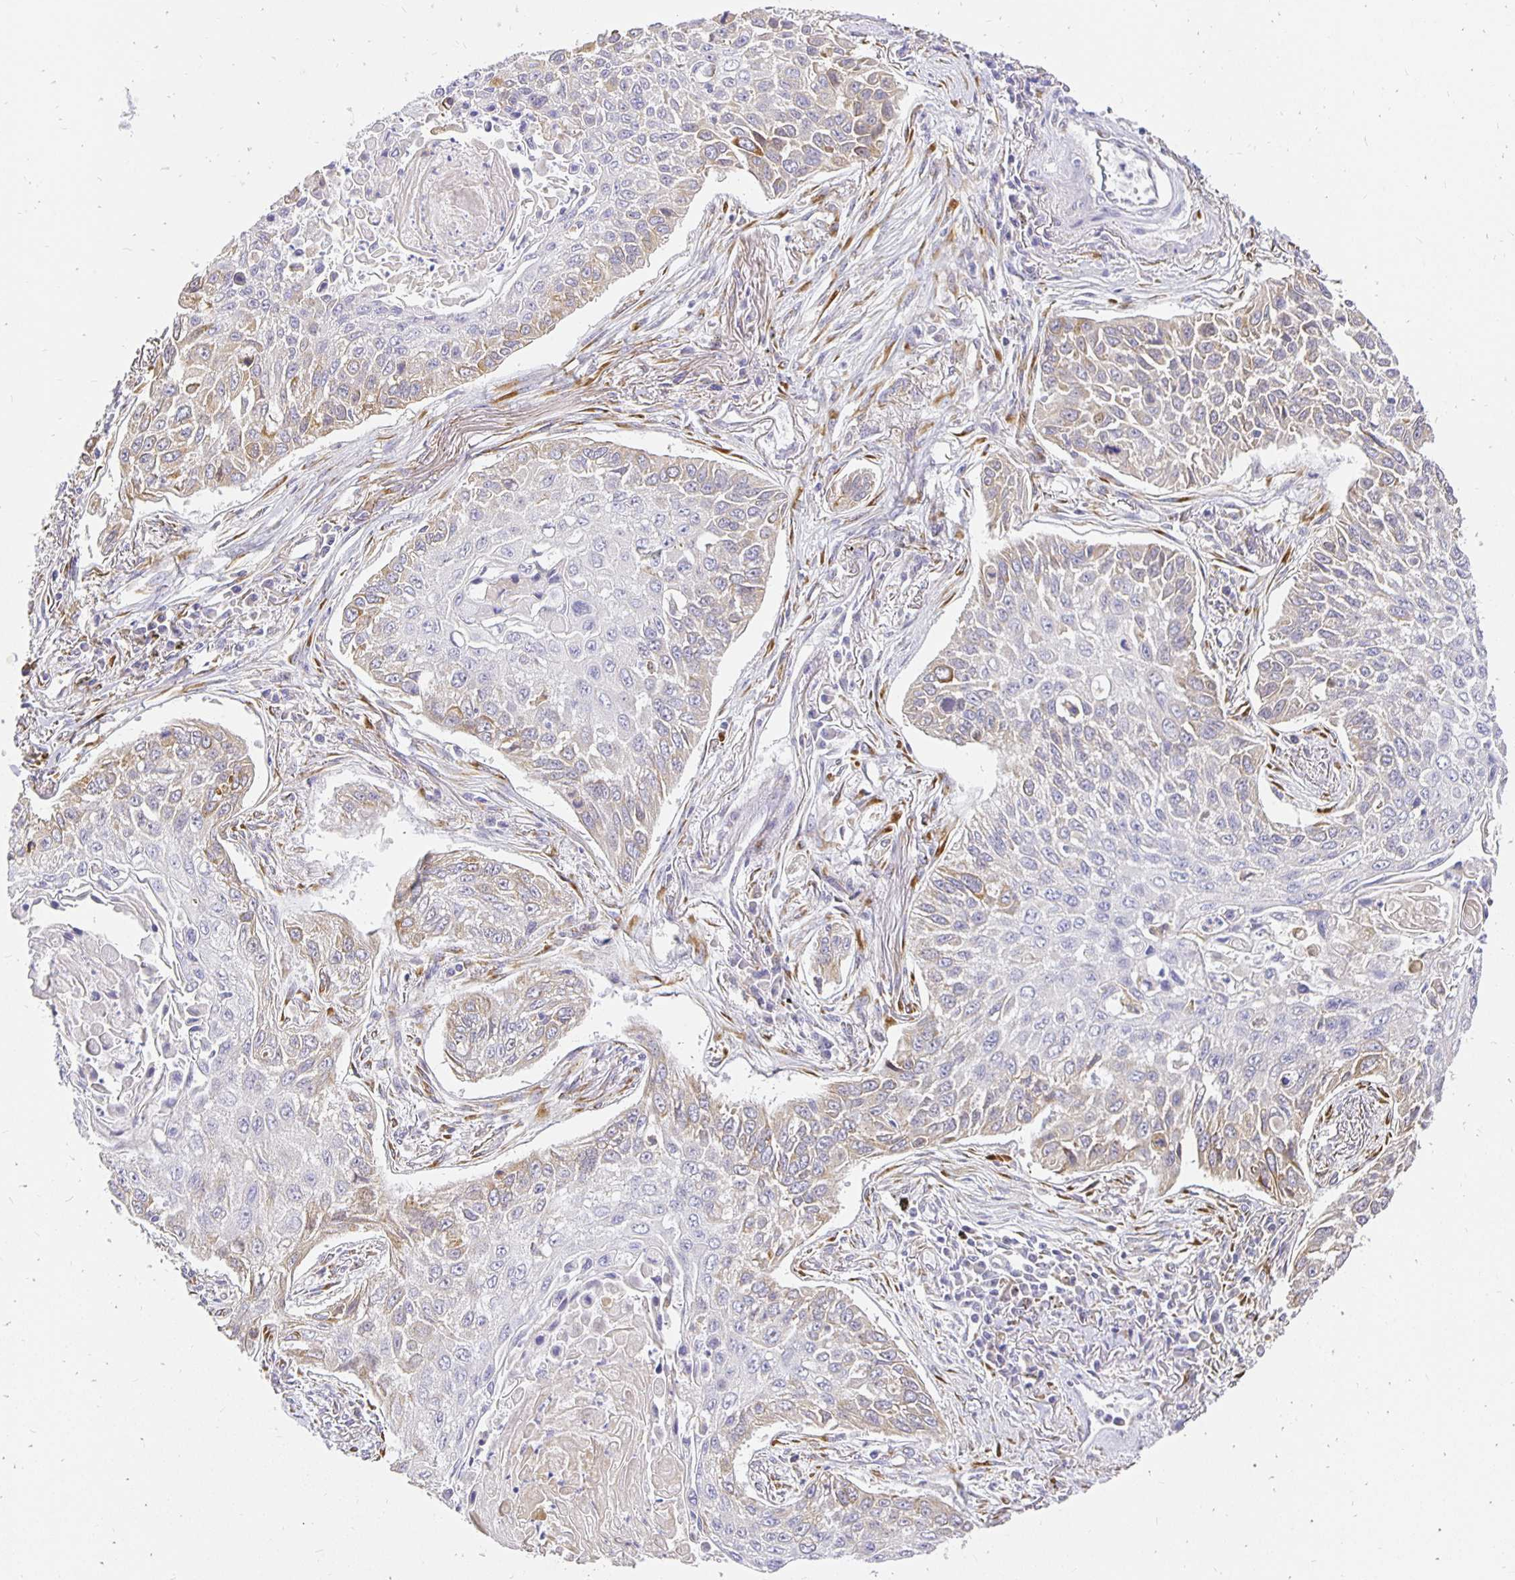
{"staining": {"intensity": "weak", "quantity": "25%-75%", "location": "cytoplasmic/membranous"}, "tissue": "lung cancer", "cell_type": "Tumor cells", "image_type": "cancer", "snomed": [{"axis": "morphology", "description": "Squamous cell carcinoma, NOS"}, {"axis": "topography", "description": "Lung"}], "caption": "Squamous cell carcinoma (lung) tissue demonstrates weak cytoplasmic/membranous staining in about 25%-75% of tumor cells", "gene": "PLOD1", "patient": {"sex": "male", "age": 75}}